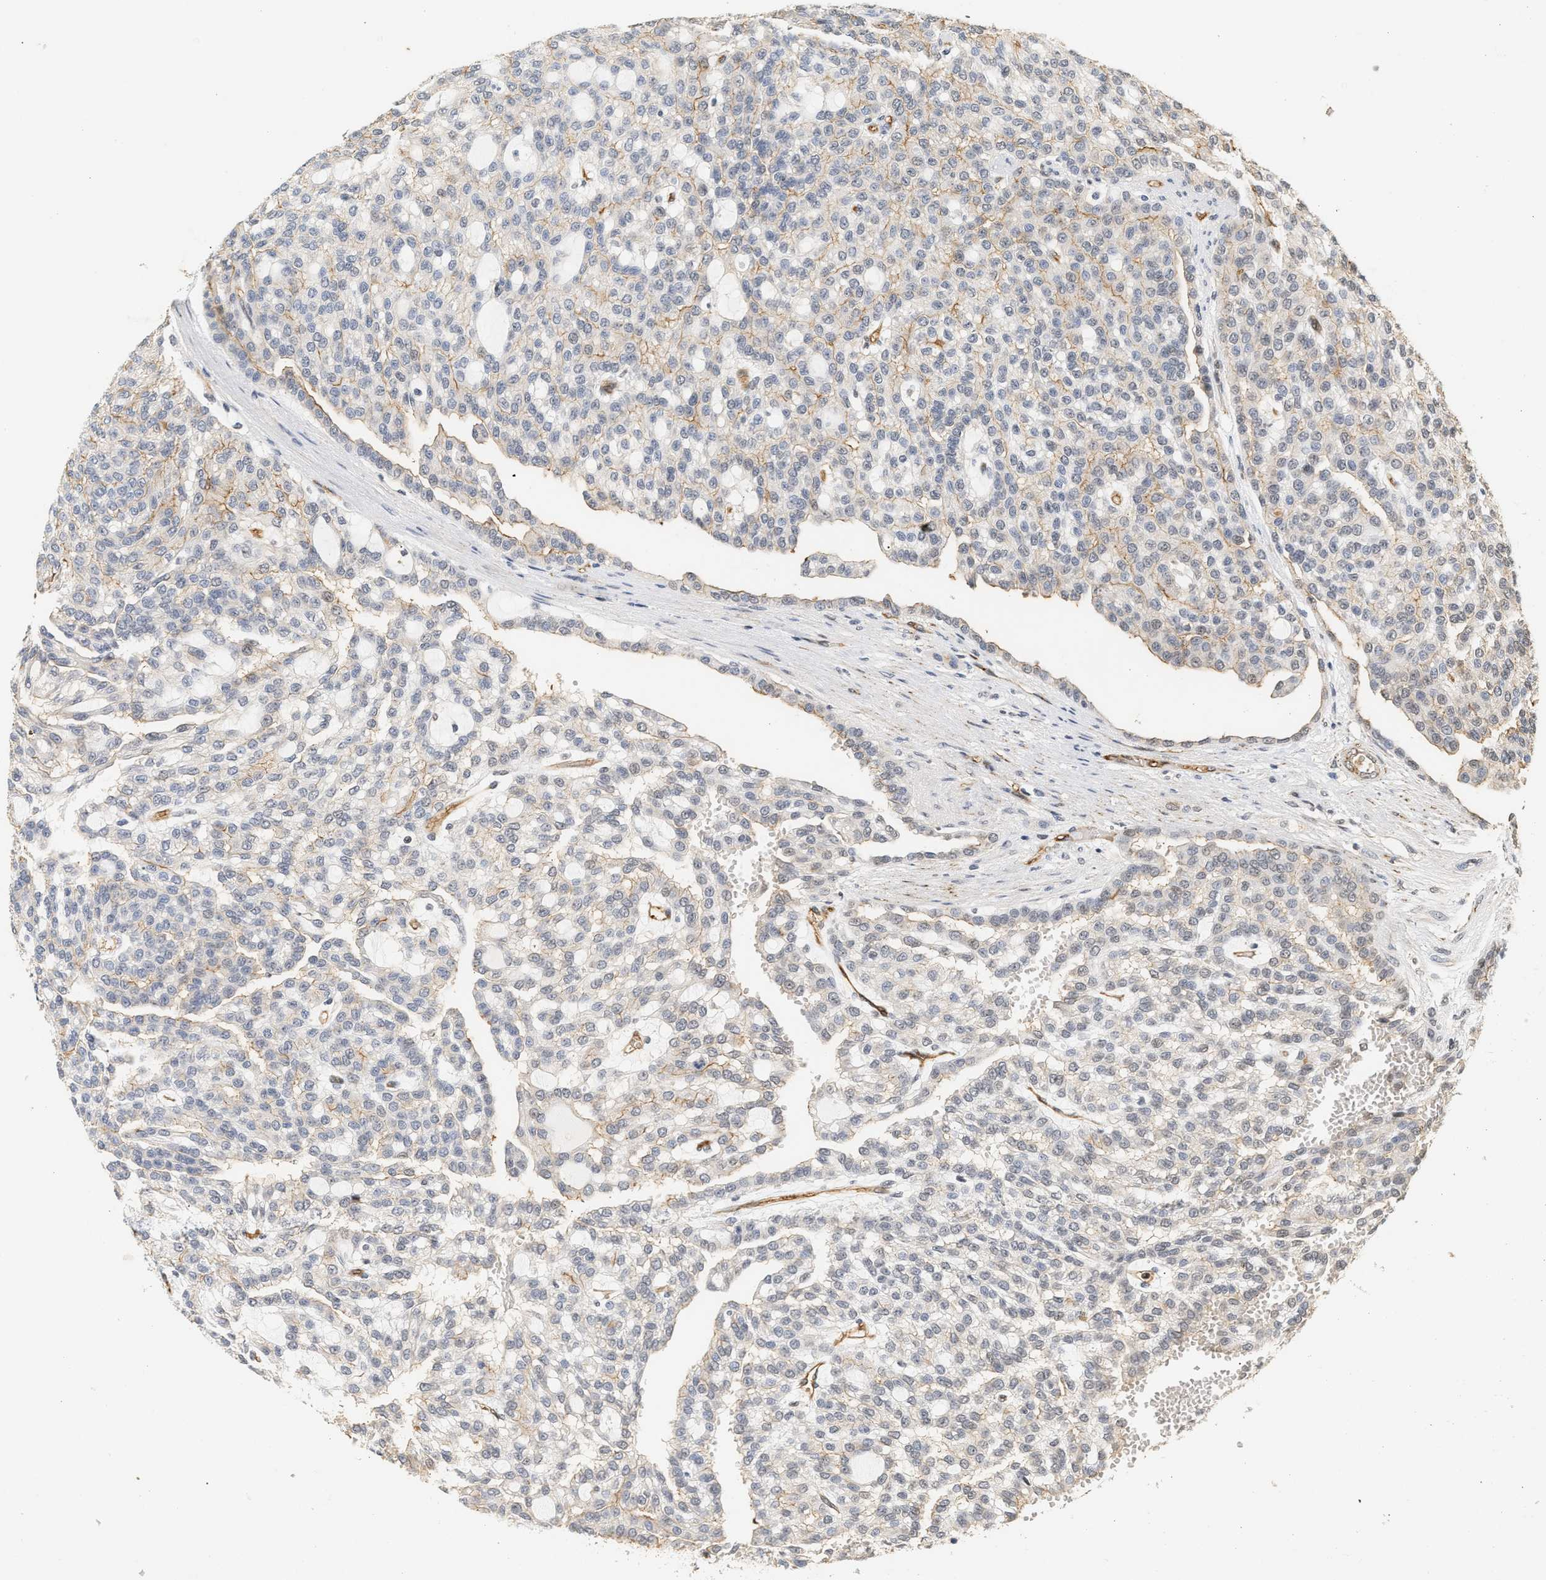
{"staining": {"intensity": "weak", "quantity": "<25%", "location": "cytoplasmic/membranous"}, "tissue": "renal cancer", "cell_type": "Tumor cells", "image_type": "cancer", "snomed": [{"axis": "morphology", "description": "Adenocarcinoma, NOS"}, {"axis": "topography", "description": "Kidney"}], "caption": "Tumor cells are negative for protein expression in human adenocarcinoma (renal). (DAB (3,3'-diaminobenzidine) immunohistochemistry visualized using brightfield microscopy, high magnification).", "gene": "PLXND1", "patient": {"sex": "male", "age": 63}}